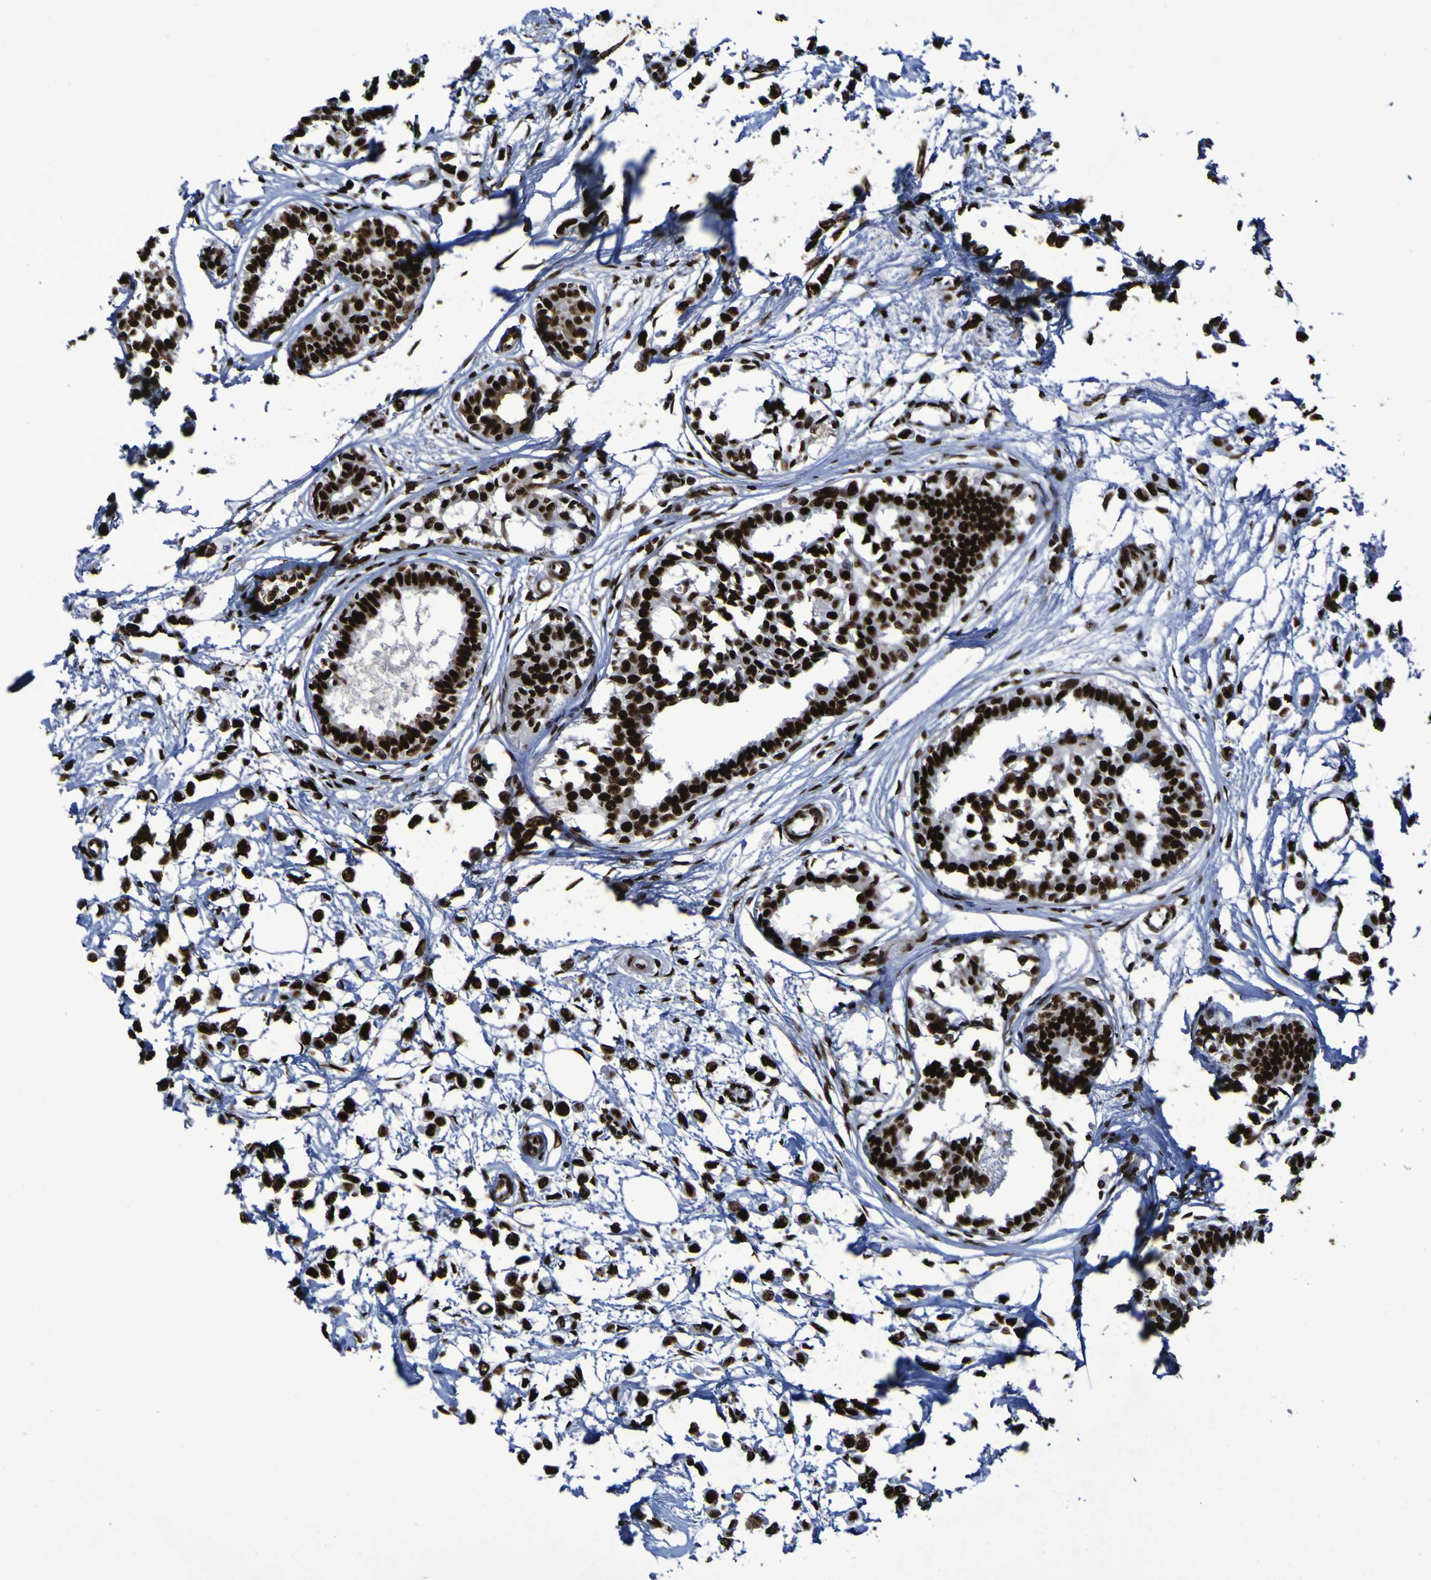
{"staining": {"intensity": "strong", "quantity": ">75%", "location": "nuclear"}, "tissue": "breast cancer", "cell_type": "Tumor cells", "image_type": "cancer", "snomed": [{"axis": "morphology", "description": "Lobular carcinoma"}, {"axis": "topography", "description": "Breast"}], "caption": "DAB immunohistochemical staining of breast lobular carcinoma exhibits strong nuclear protein expression in about >75% of tumor cells.", "gene": "NPM1", "patient": {"sex": "female", "age": 51}}